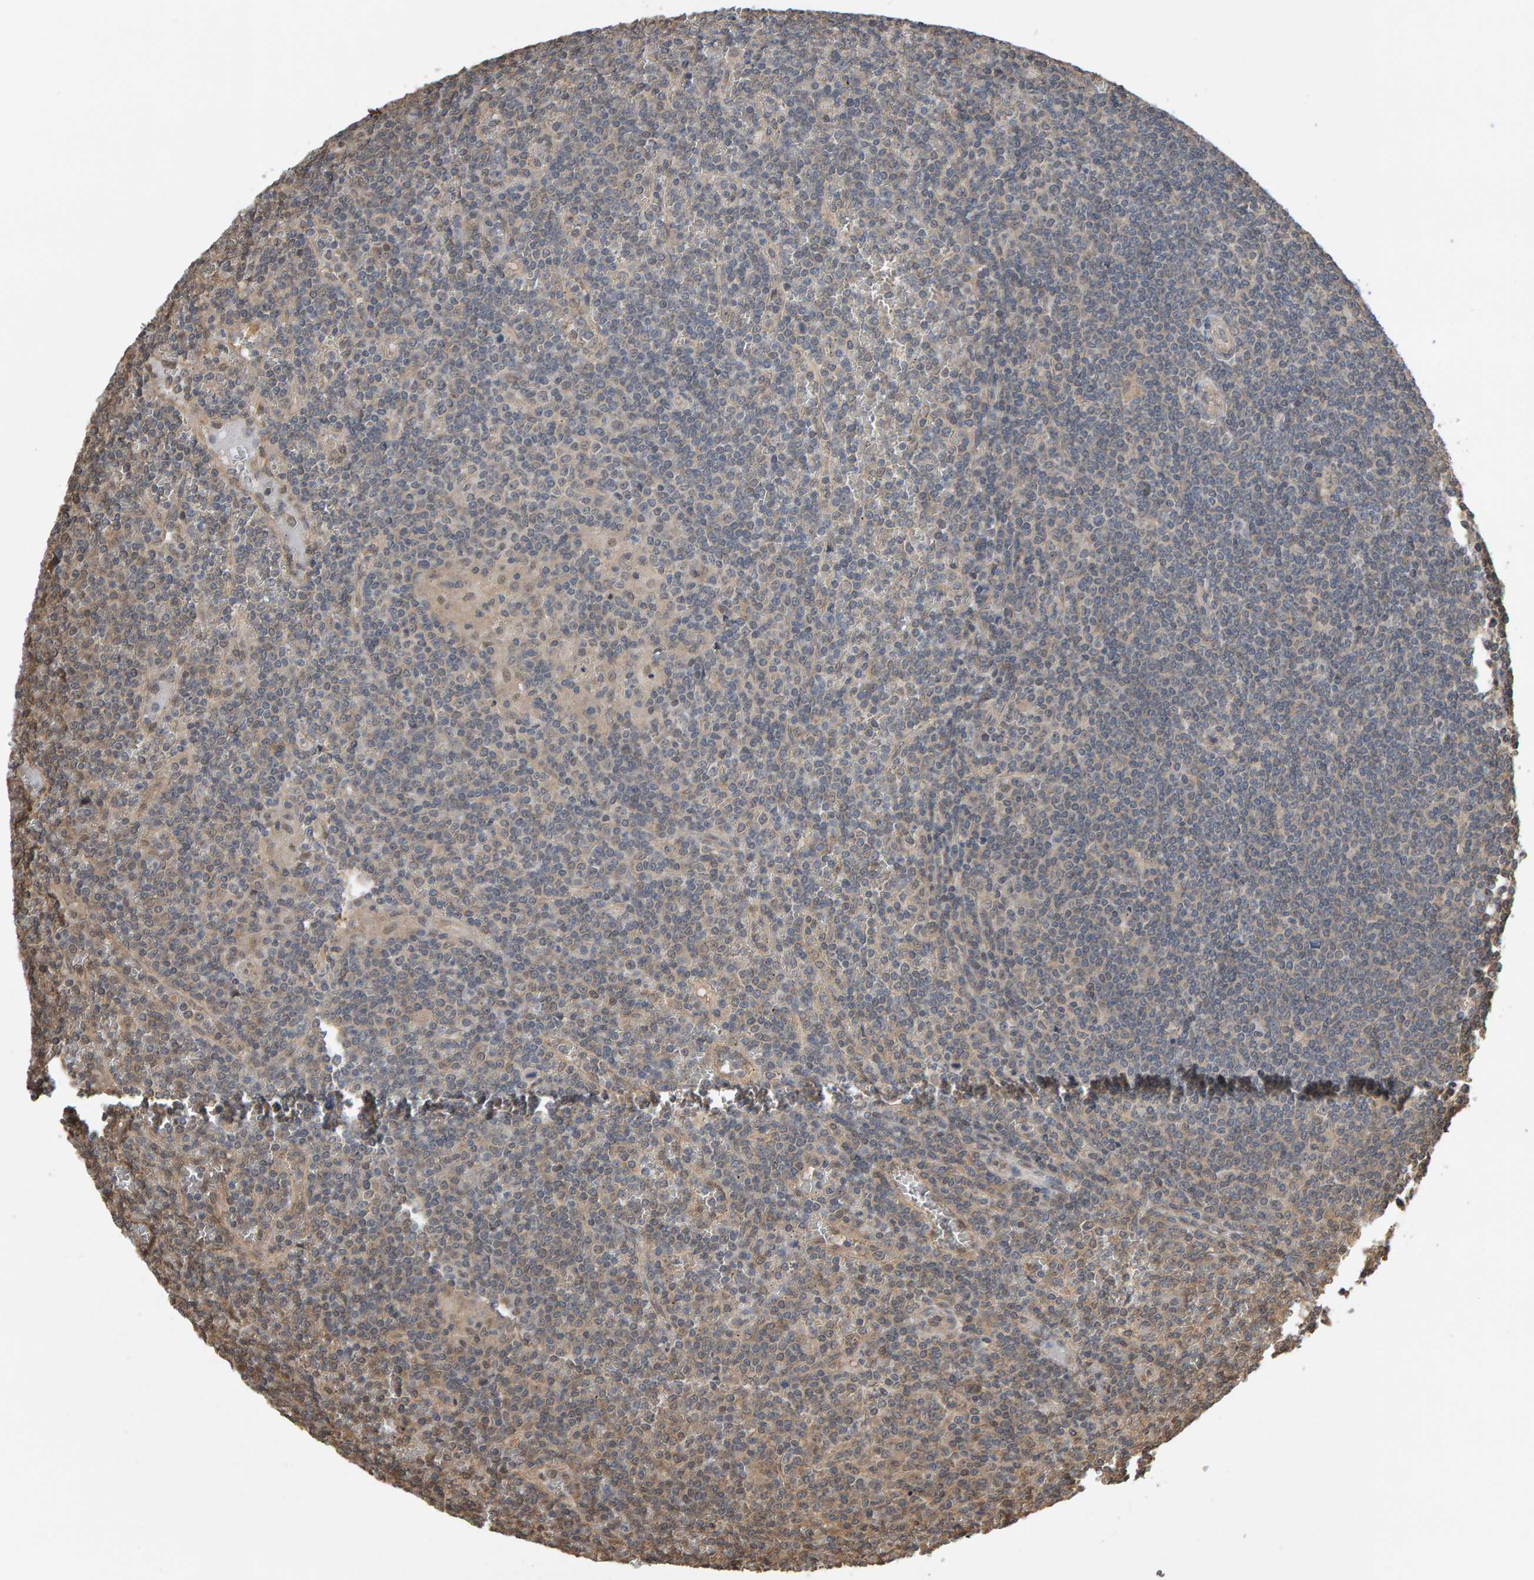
{"staining": {"intensity": "negative", "quantity": "none", "location": "none"}, "tissue": "lymphoma", "cell_type": "Tumor cells", "image_type": "cancer", "snomed": [{"axis": "morphology", "description": "Malignant lymphoma, non-Hodgkin's type, Low grade"}, {"axis": "topography", "description": "Spleen"}], "caption": "Immunohistochemistry (IHC) of malignant lymphoma, non-Hodgkin's type (low-grade) demonstrates no staining in tumor cells.", "gene": "COASY", "patient": {"sex": "female", "age": 19}}